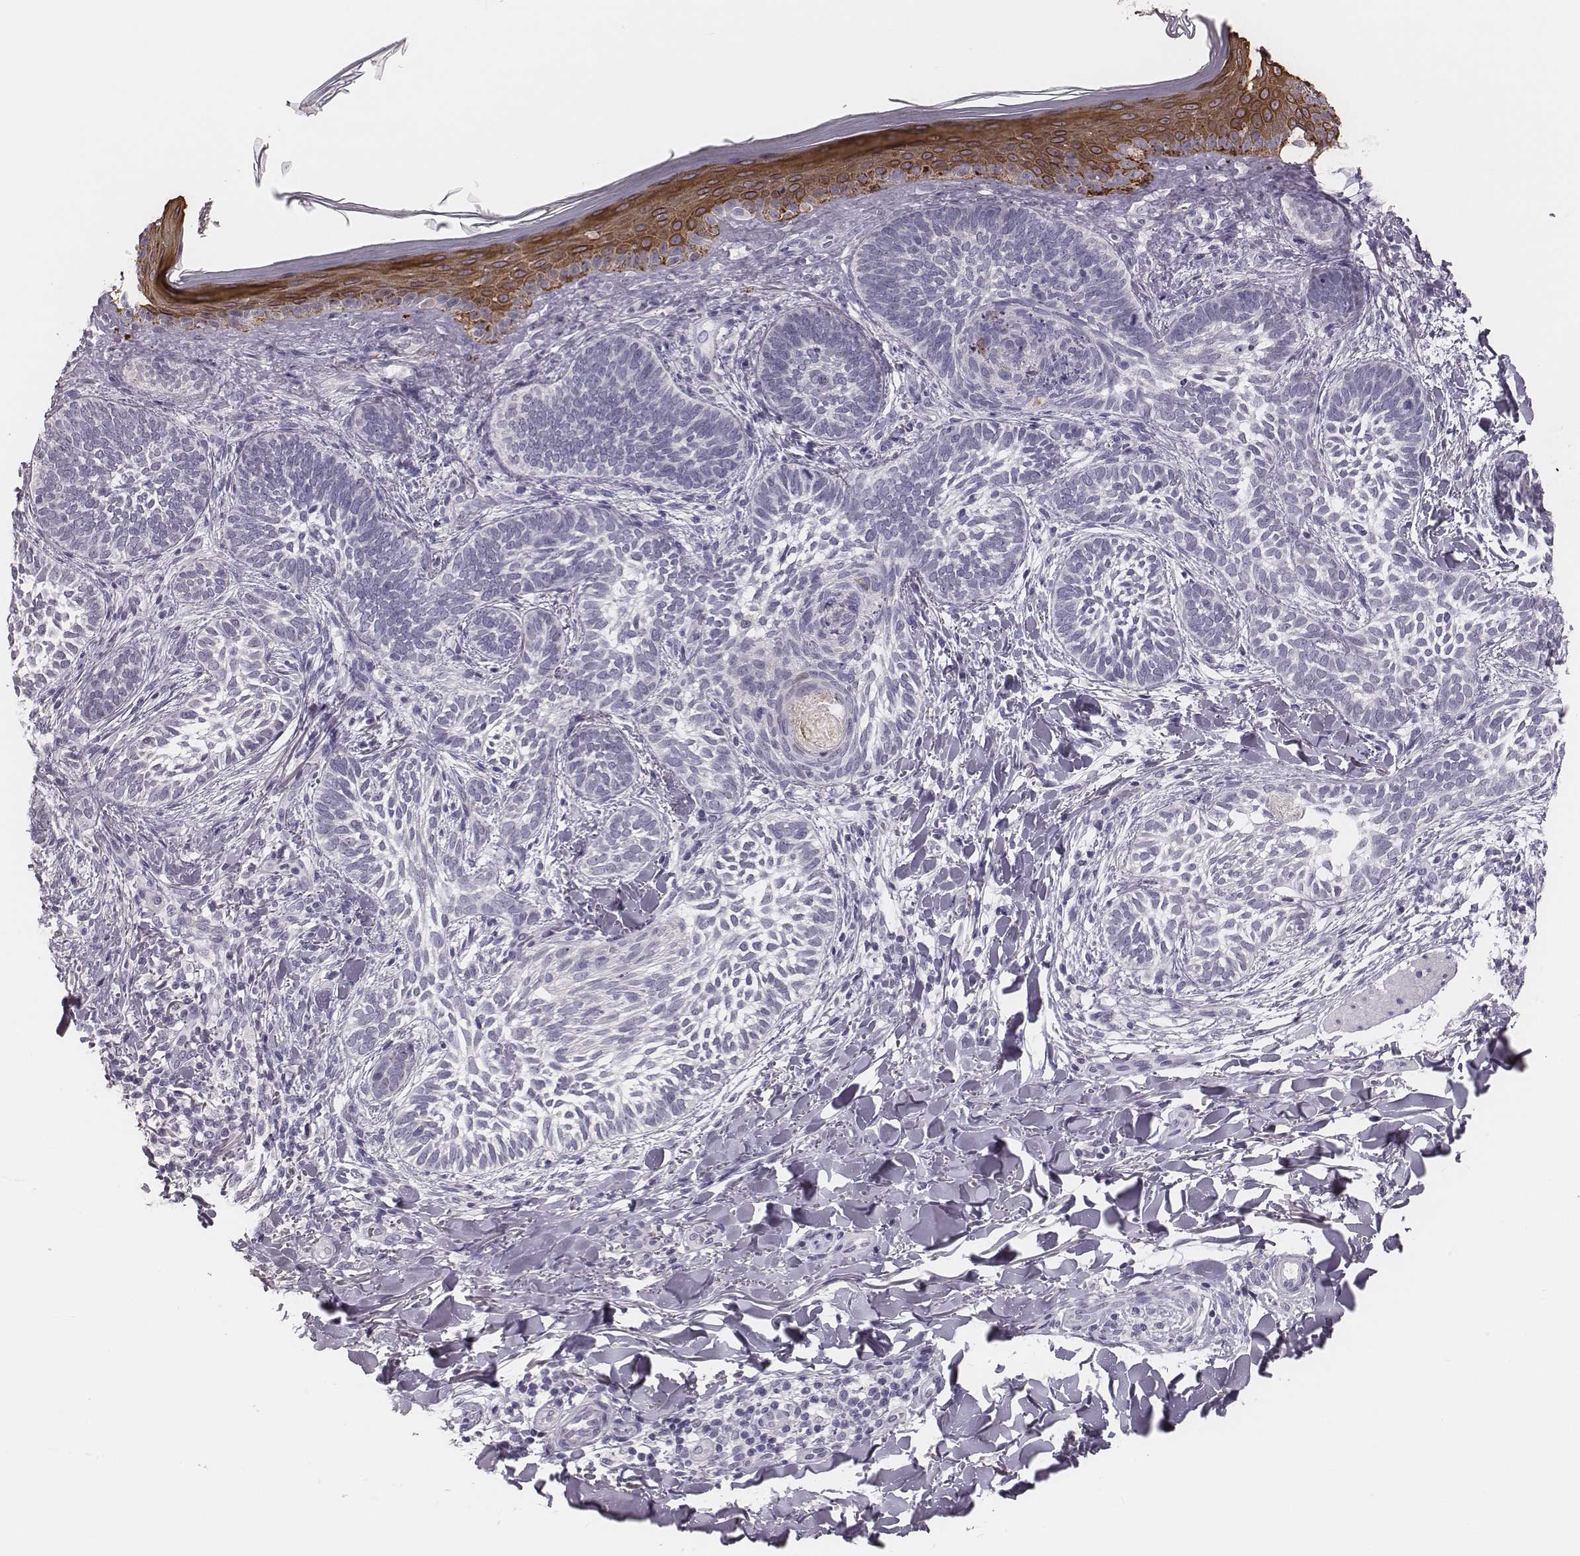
{"staining": {"intensity": "negative", "quantity": "none", "location": "none"}, "tissue": "skin cancer", "cell_type": "Tumor cells", "image_type": "cancer", "snomed": [{"axis": "morphology", "description": "Normal tissue, NOS"}, {"axis": "morphology", "description": "Basal cell carcinoma"}, {"axis": "topography", "description": "Skin"}], "caption": "DAB immunohistochemical staining of basal cell carcinoma (skin) demonstrates no significant positivity in tumor cells.", "gene": "ADGRF4", "patient": {"sex": "male", "age": 46}}